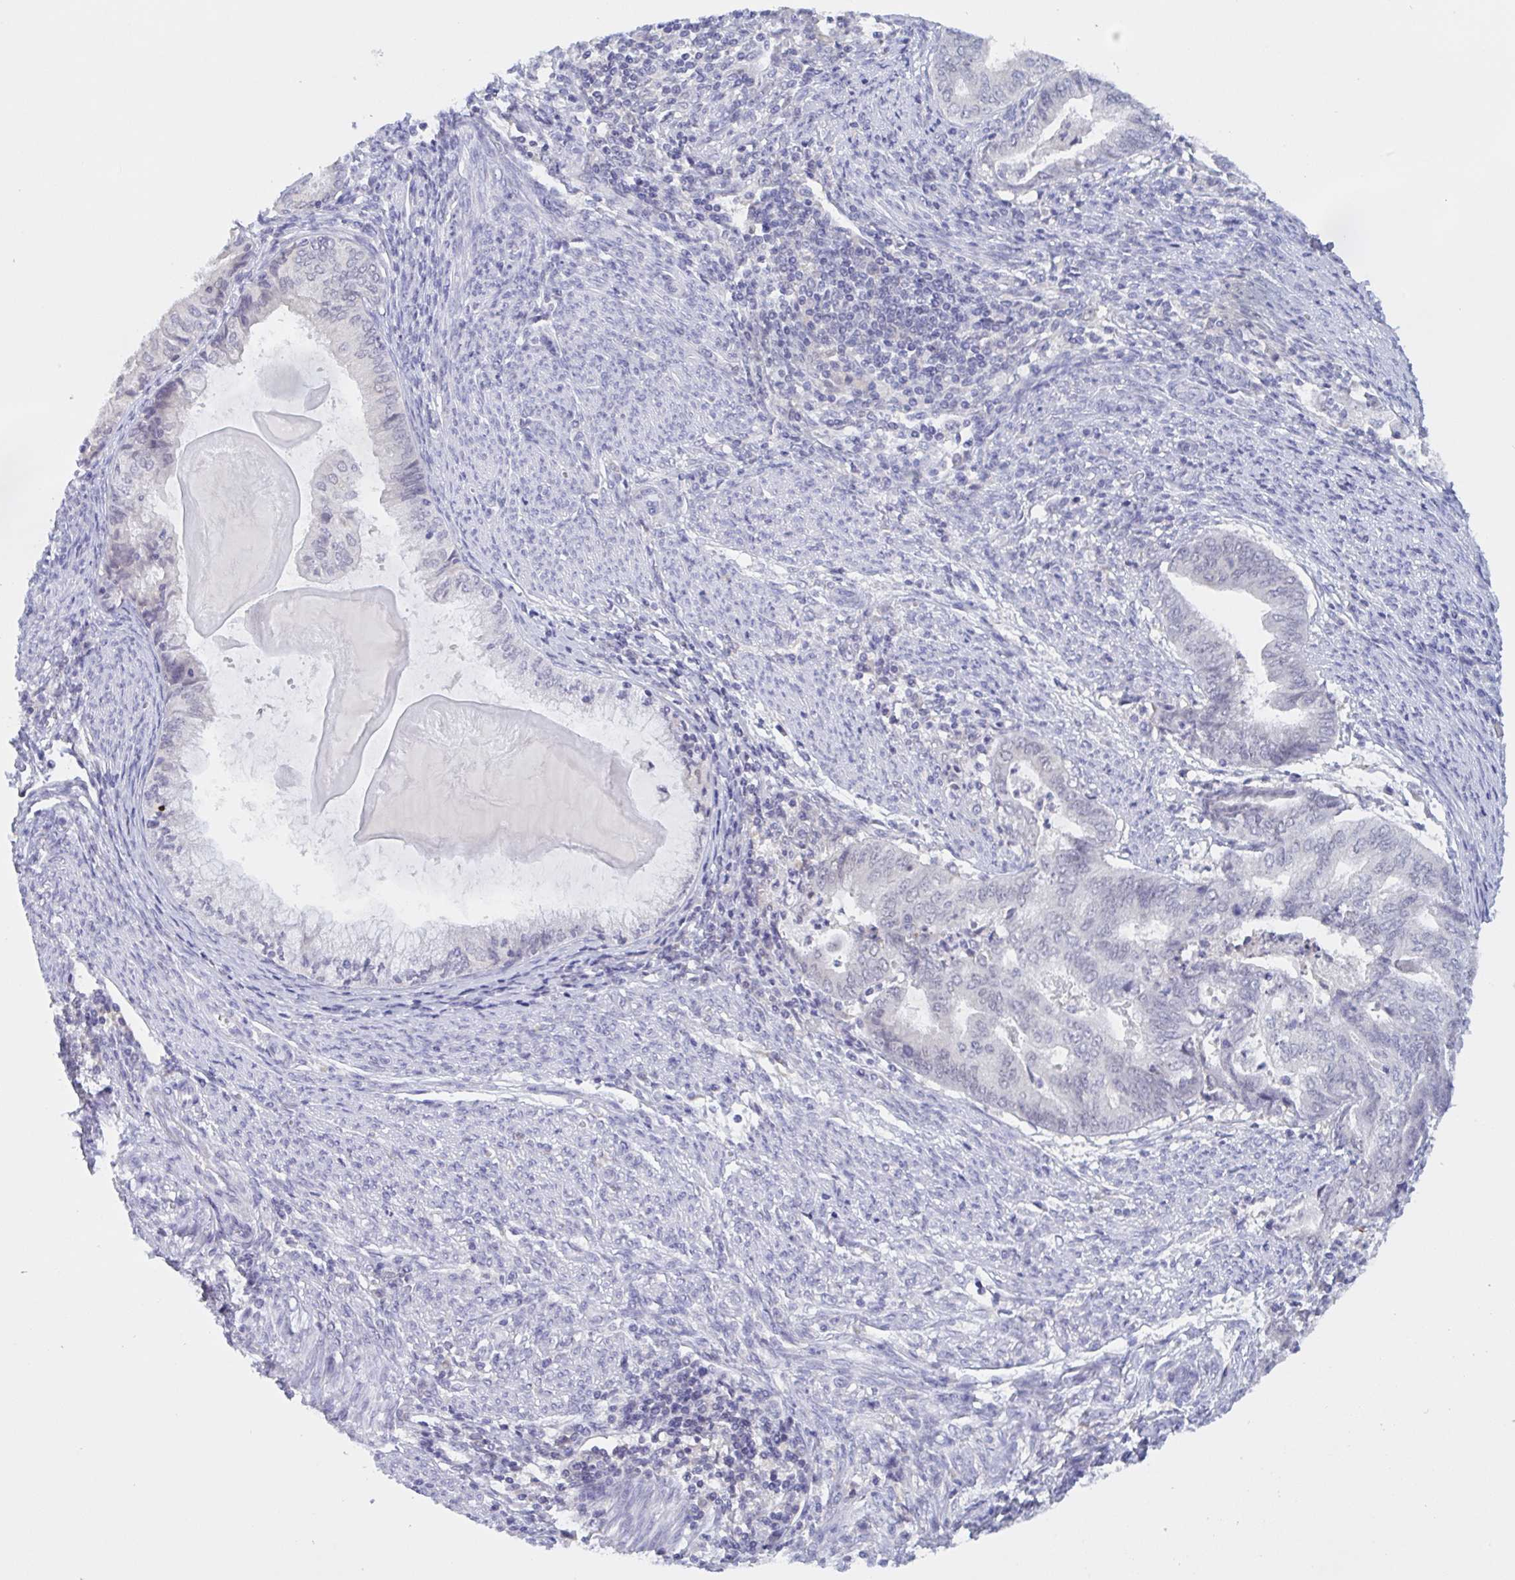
{"staining": {"intensity": "negative", "quantity": "none", "location": "none"}, "tissue": "endometrial cancer", "cell_type": "Tumor cells", "image_type": "cancer", "snomed": [{"axis": "morphology", "description": "Adenocarcinoma, NOS"}, {"axis": "topography", "description": "Endometrium"}], "caption": "An IHC image of endometrial cancer (adenocarcinoma) is shown. There is no staining in tumor cells of endometrial cancer (adenocarcinoma).", "gene": "SERPINB13", "patient": {"sex": "female", "age": 79}}